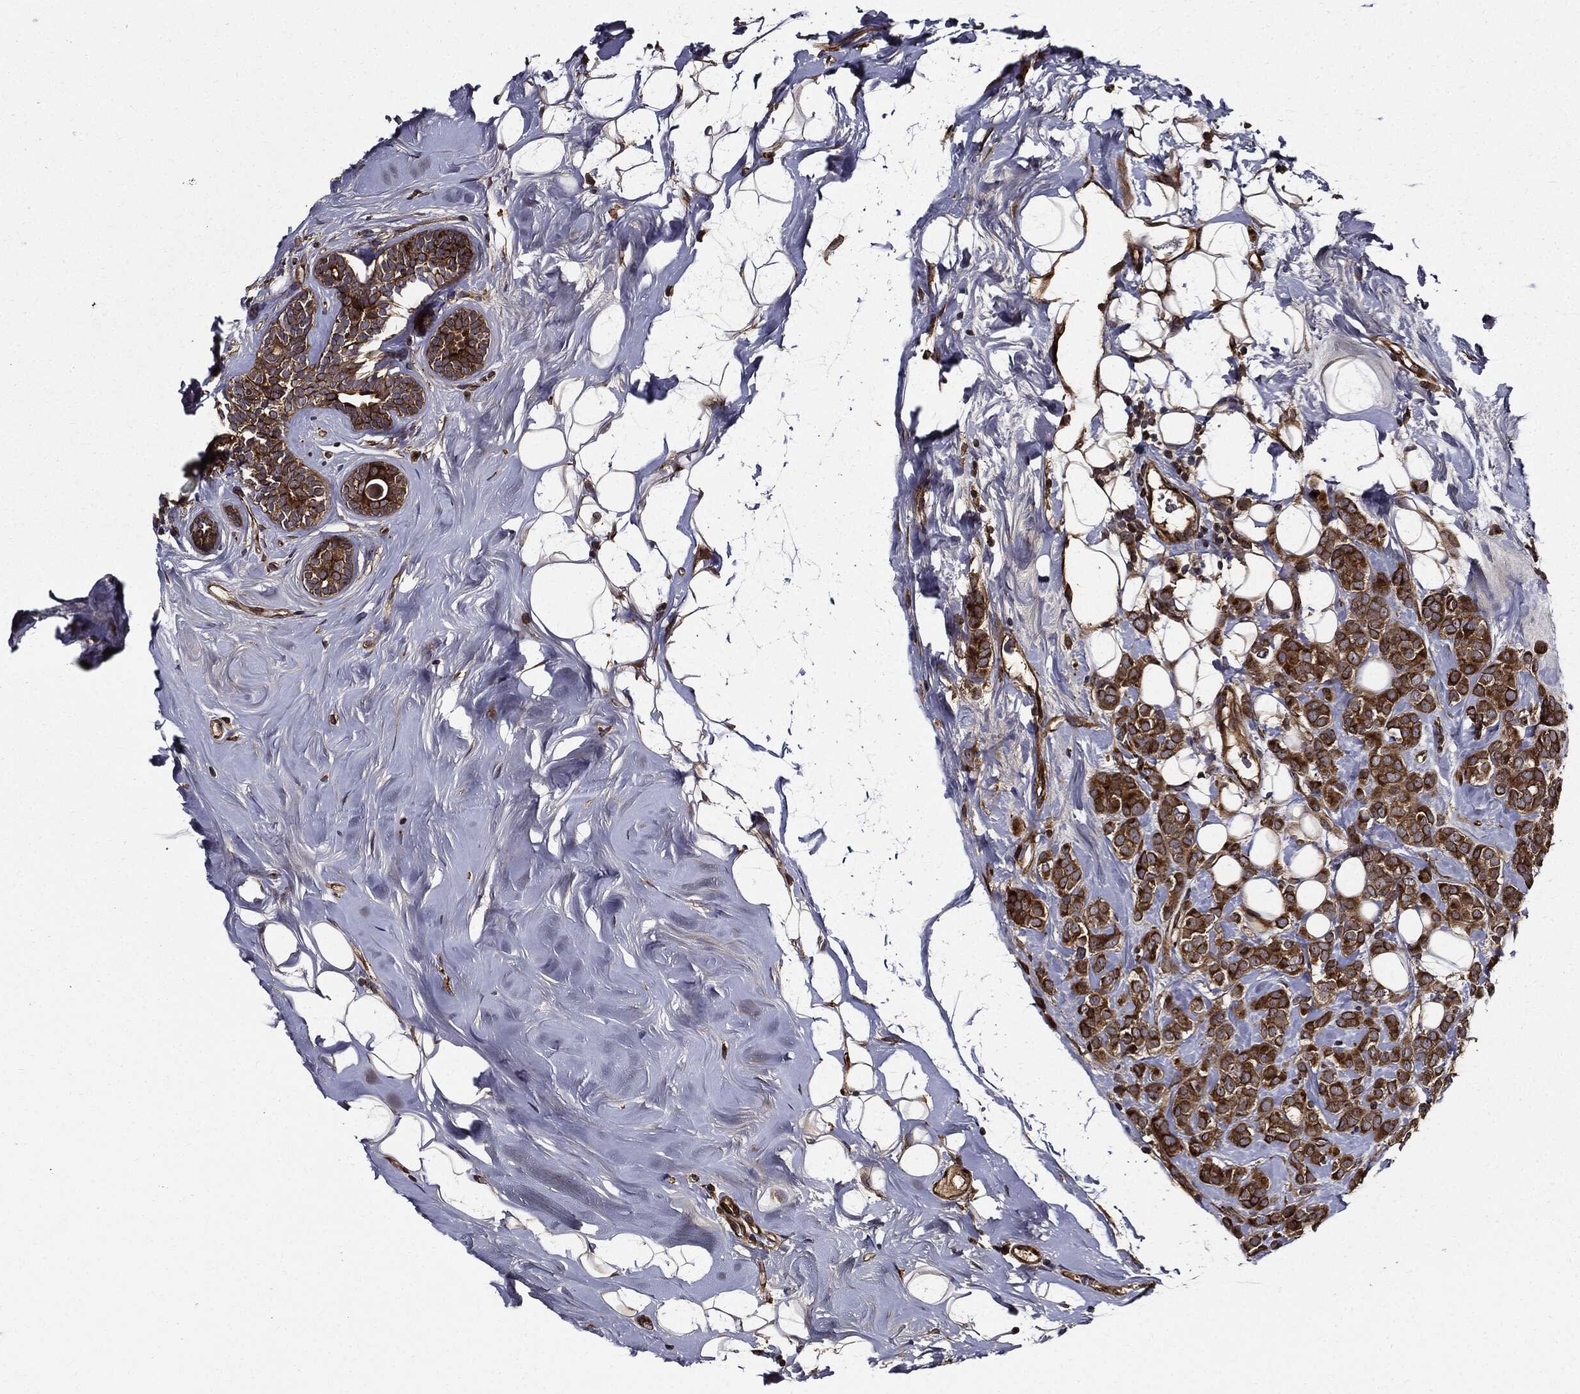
{"staining": {"intensity": "strong", "quantity": ">75%", "location": "cytoplasmic/membranous"}, "tissue": "breast cancer", "cell_type": "Tumor cells", "image_type": "cancer", "snomed": [{"axis": "morphology", "description": "Lobular carcinoma"}, {"axis": "topography", "description": "Breast"}], "caption": "Human breast lobular carcinoma stained with a brown dye shows strong cytoplasmic/membranous positive staining in approximately >75% of tumor cells.", "gene": "HTT", "patient": {"sex": "female", "age": 49}}